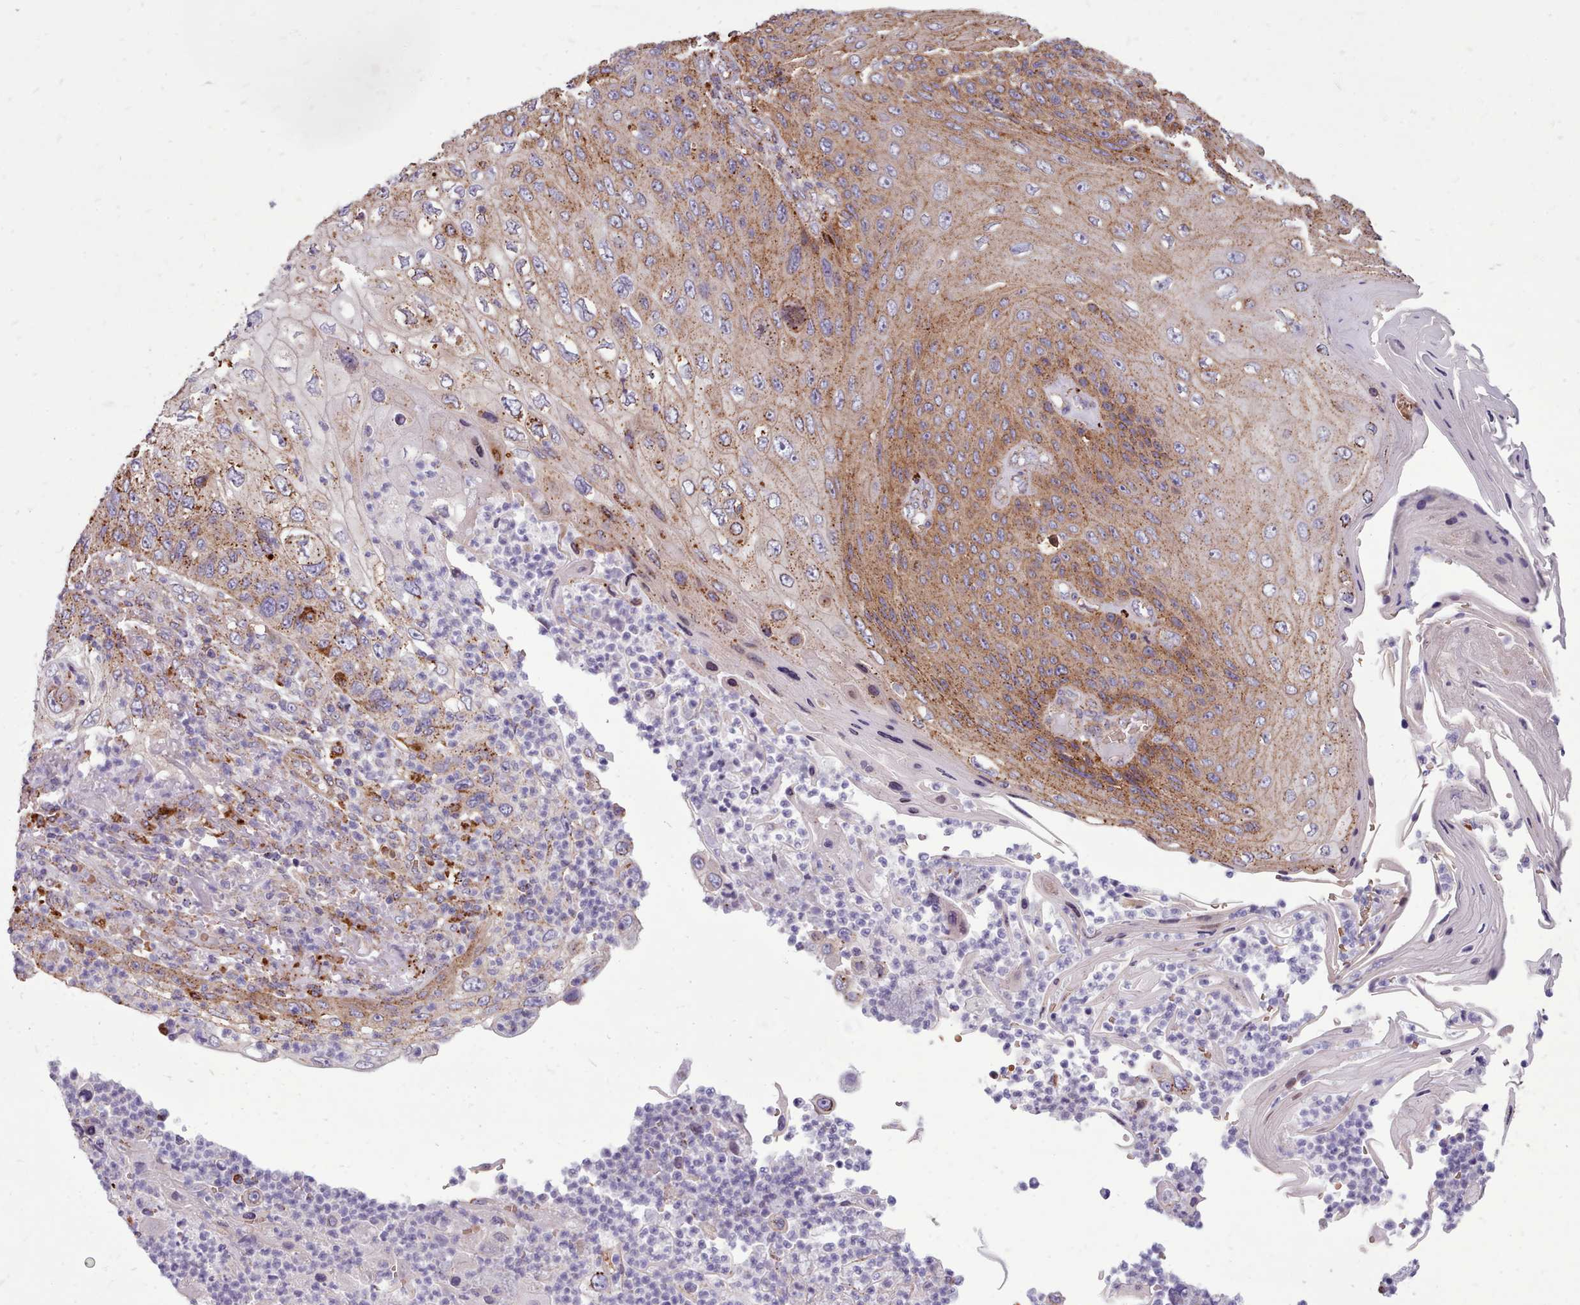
{"staining": {"intensity": "moderate", "quantity": "25%-75%", "location": "cytoplasmic/membranous"}, "tissue": "skin cancer", "cell_type": "Tumor cells", "image_type": "cancer", "snomed": [{"axis": "morphology", "description": "Squamous cell carcinoma, NOS"}, {"axis": "topography", "description": "Skin"}], "caption": "Moderate cytoplasmic/membranous staining is present in approximately 25%-75% of tumor cells in skin cancer (squamous cell carcinoma). The staining was performed using DAB (3,3'-diaminobenzidine) to visualize the protein expression in brown, while the nuclei were stained in blue with hematoxylin (Magnification: 20x).", "gene": "PACSIN3", "patient": {"sex": "female", "age": 88}}